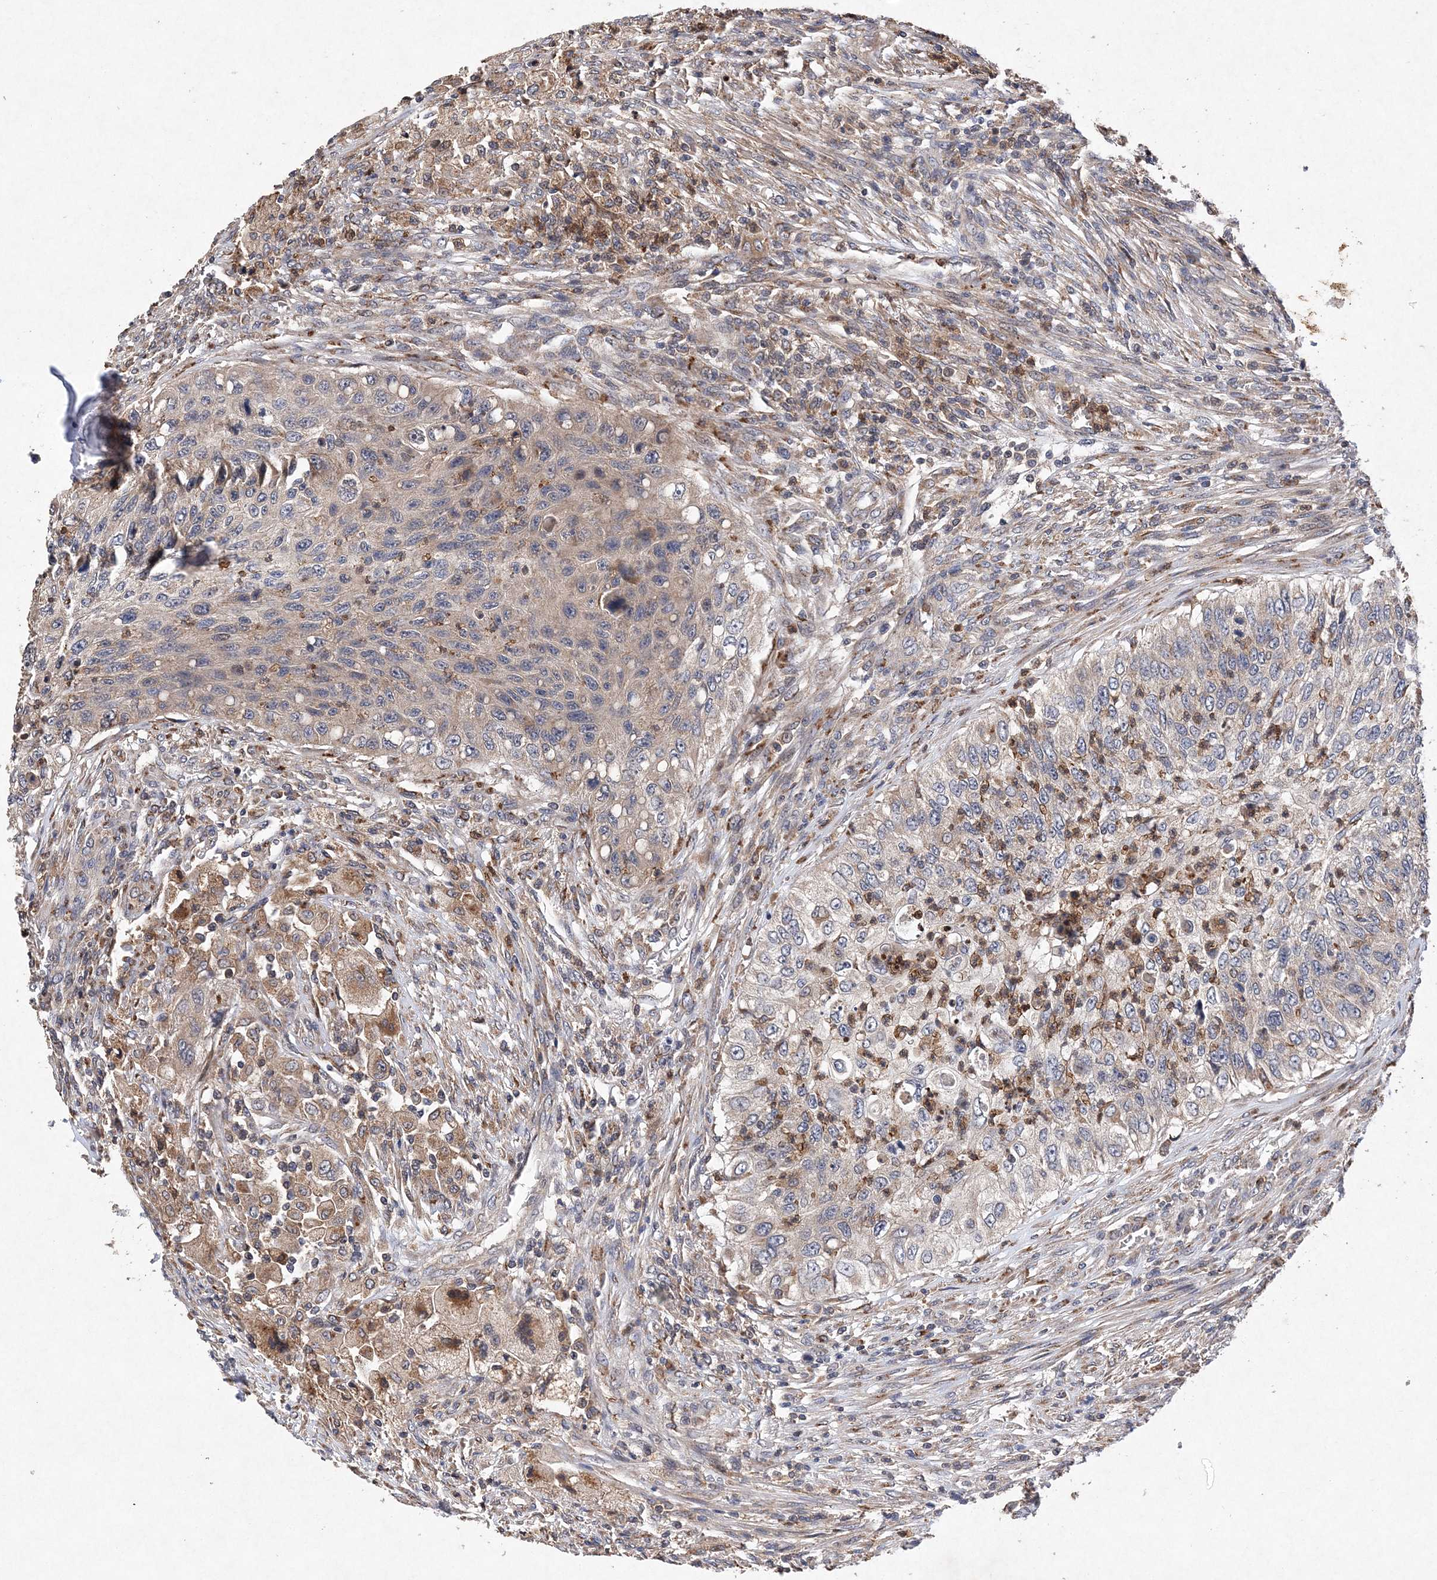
{"staining": {"intensity": "moderate", "quantity": "<25%", "location": "cytoplasmic/membranous"}, "tissue": "urothelial cancer", "cell_type": "Tumor cells", "image_type": "cancer", "snomed": [{"axis": "morphology", "description": "Urothelial carcinoma, High grade"}, {"axis": "topography", "description": "Urinary bladder"}], "caption": "A photomicrograph showing moderate cytoplasmic/membranous staining in approximately <25% of tumor cells in urothelial cancer, as visualized by brown immunohistochemical staining.", "gene": "PROSER1", "patient": {"sex": "female", "age": 60}}